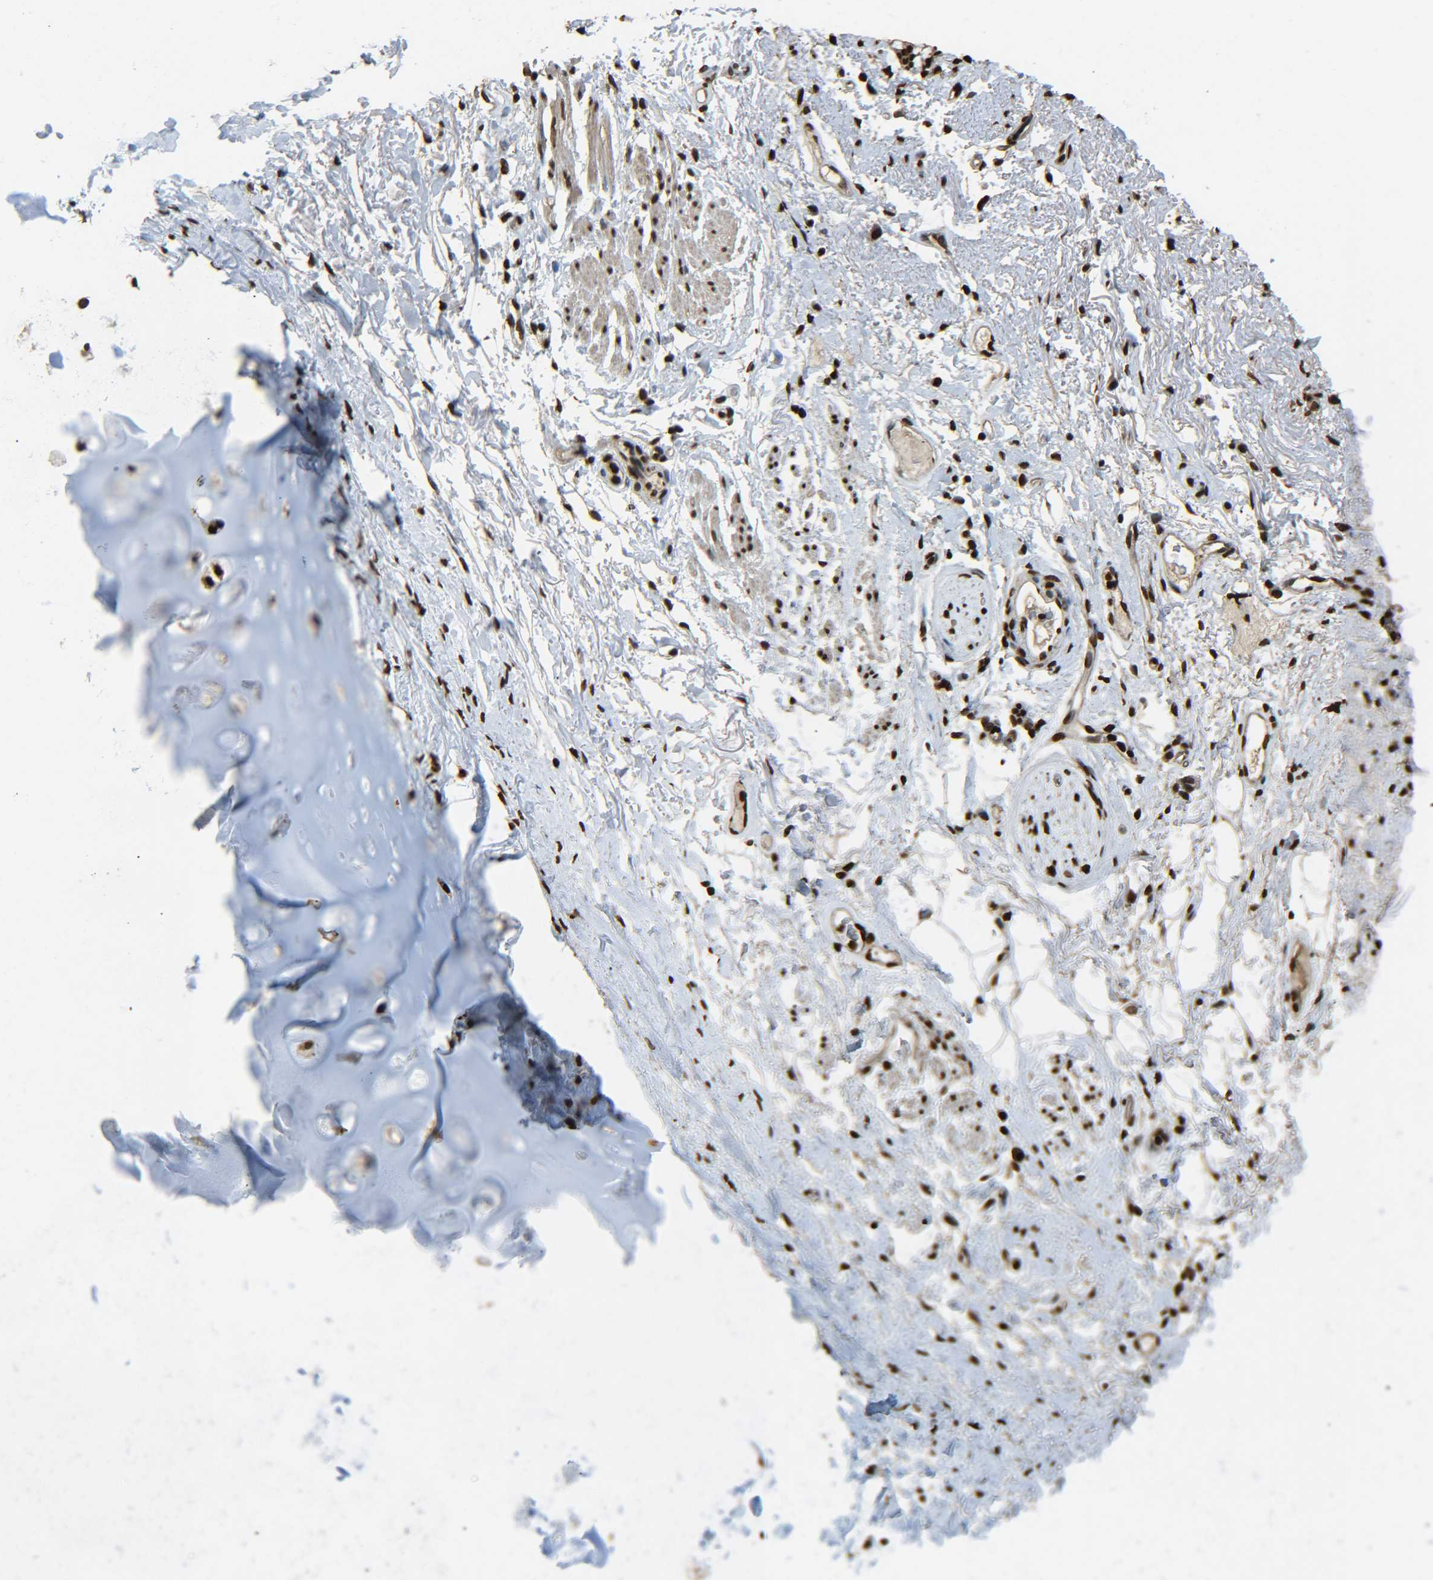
{"staining": {"intensity": "moderate", "quantity": ">75%", "location": "cytoplasmic/membranous,nuclear"}, "tissue": "adipose tissue", "cell_type": "Adipocytes", "image_type": "normal", "snomed": [{"axis": "morphology", "description": "Normal tissue, NOS"}, {"axis": "topography", "description": "Cartilage tissue"}, {"axis": "topography", "description": "Bronchus"}], "caption": "Adipocytes reveal medium levels of moderate cytoplasmic/membranous,nuclear staining in approximately >75% of cells in normal human adipose tissue.", "gene": "H4C16", "patient": {"sex": "female", "age": 73}}